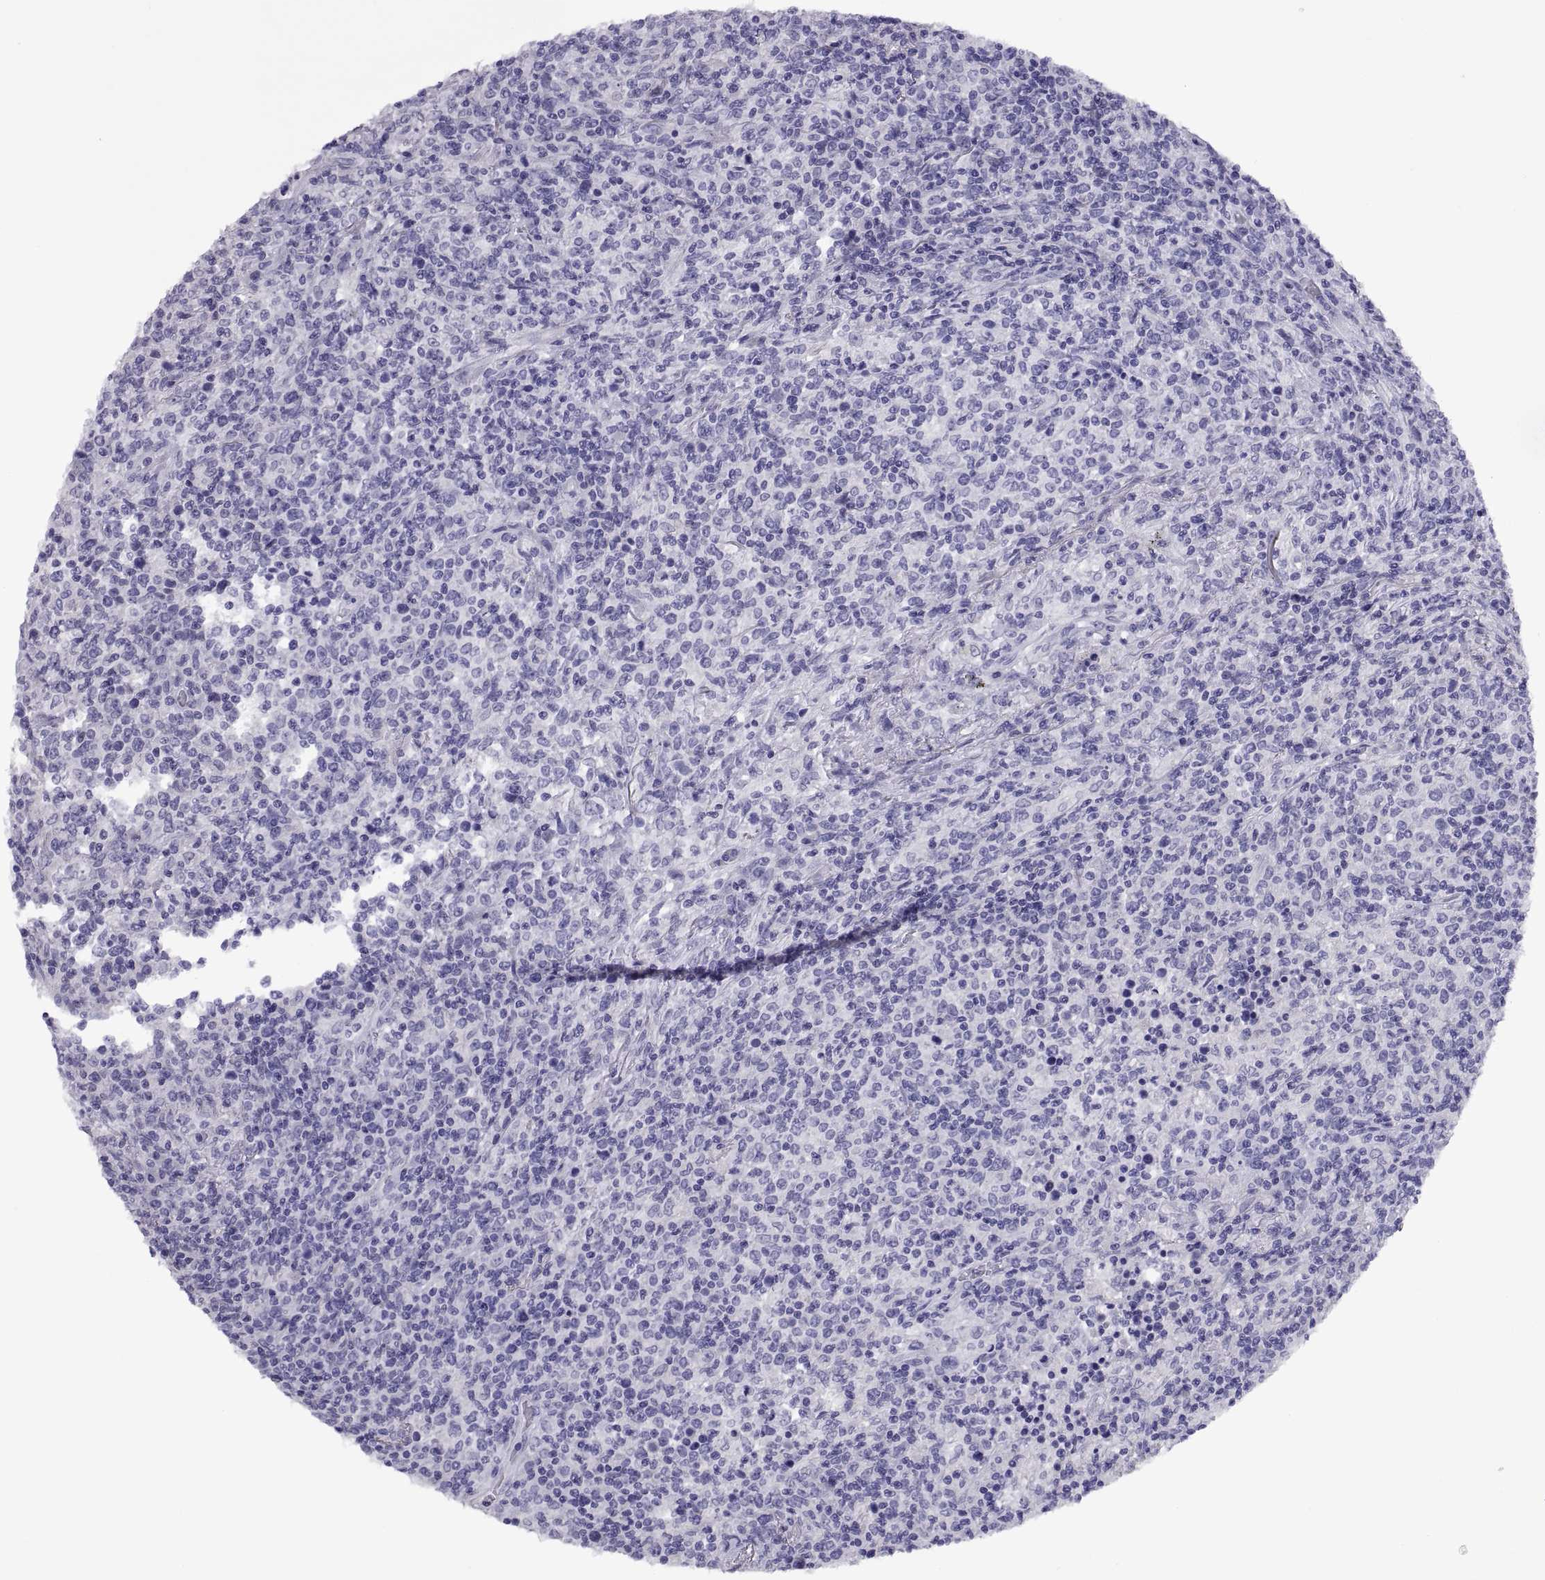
{"staining": {"intensity": "negative", "quantity": "none", "location": "none"}, "tissue": "lymphoma", "cell_type": "Tumor cells", "image_type": "cancer", "snomed": [{"axis": "morphology", "description": "Malignant lymphoma, non-Hodgkin's type, High grade"}, {"axis": "topography", "description": "Lung"}], "caption": "Immunohistochemistry (IHC) of human malignant lymphoma, non-Hodgkin's type (high-grade) demonstrates no positivity in tumor cells.", "gene": "RGS20", "patient": {"sex": "male", "age": 79}}